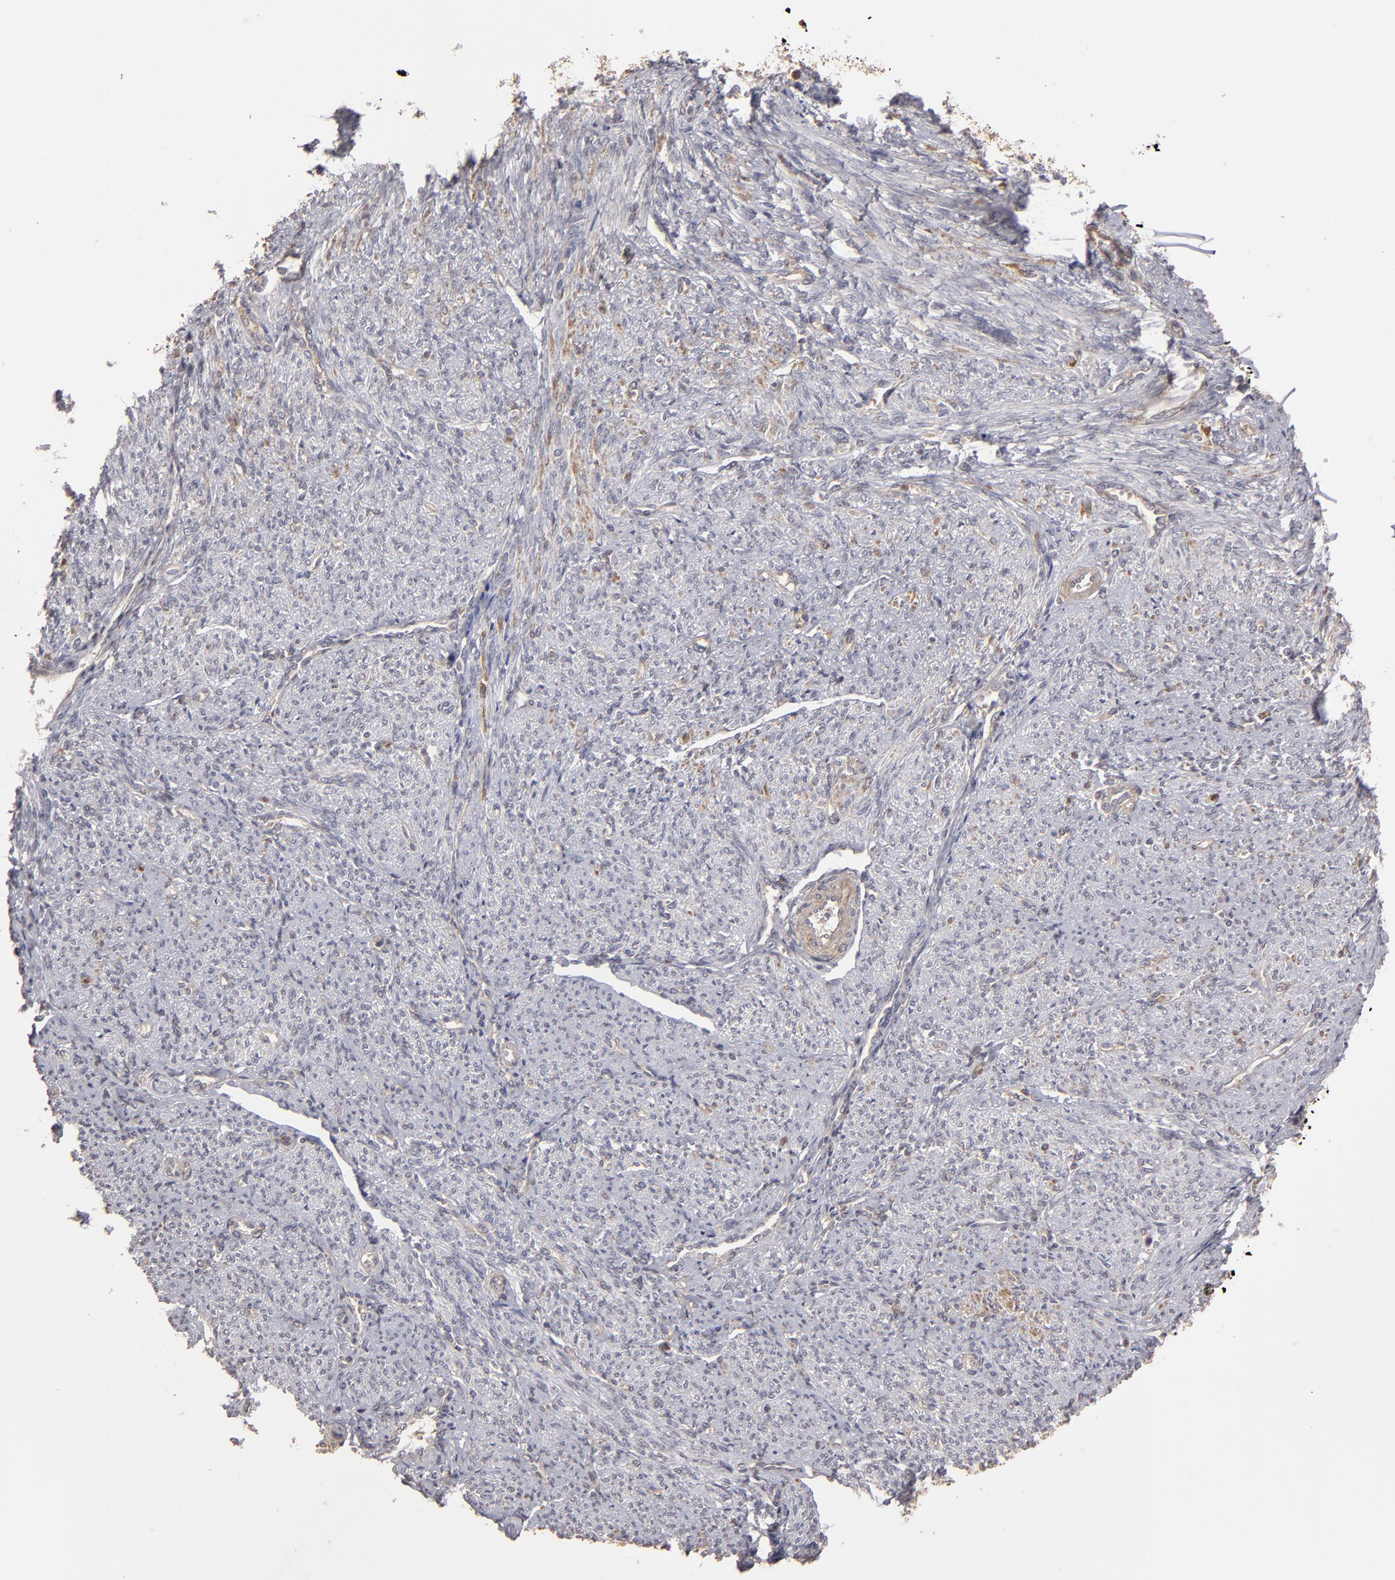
{"staining": {"intensity": "weak", "quantity": "25%-75%", "location": "cytoplasmic/membranous"}, "tissue": "smooth muscle", "cell_type": "Smooth muscle cells", "image_type": "normal", "snomed": [{"axis": "morphology", "description": "Normal tissue, NOS"}, {"axis": "topography", "description": "Smooth muscle"}], "caption": "This photomicrograph shows unremarkable smooth muscle stained with immunohistochemistry (IHC) to label a protein in brown. The cytoplasmic/membranous of smooth muscle cells show weak positivity for the protein. Nuclei are counter-stained blue.", "gene": "ITGB5", "patient": {"sex": "female", "age": 65}}